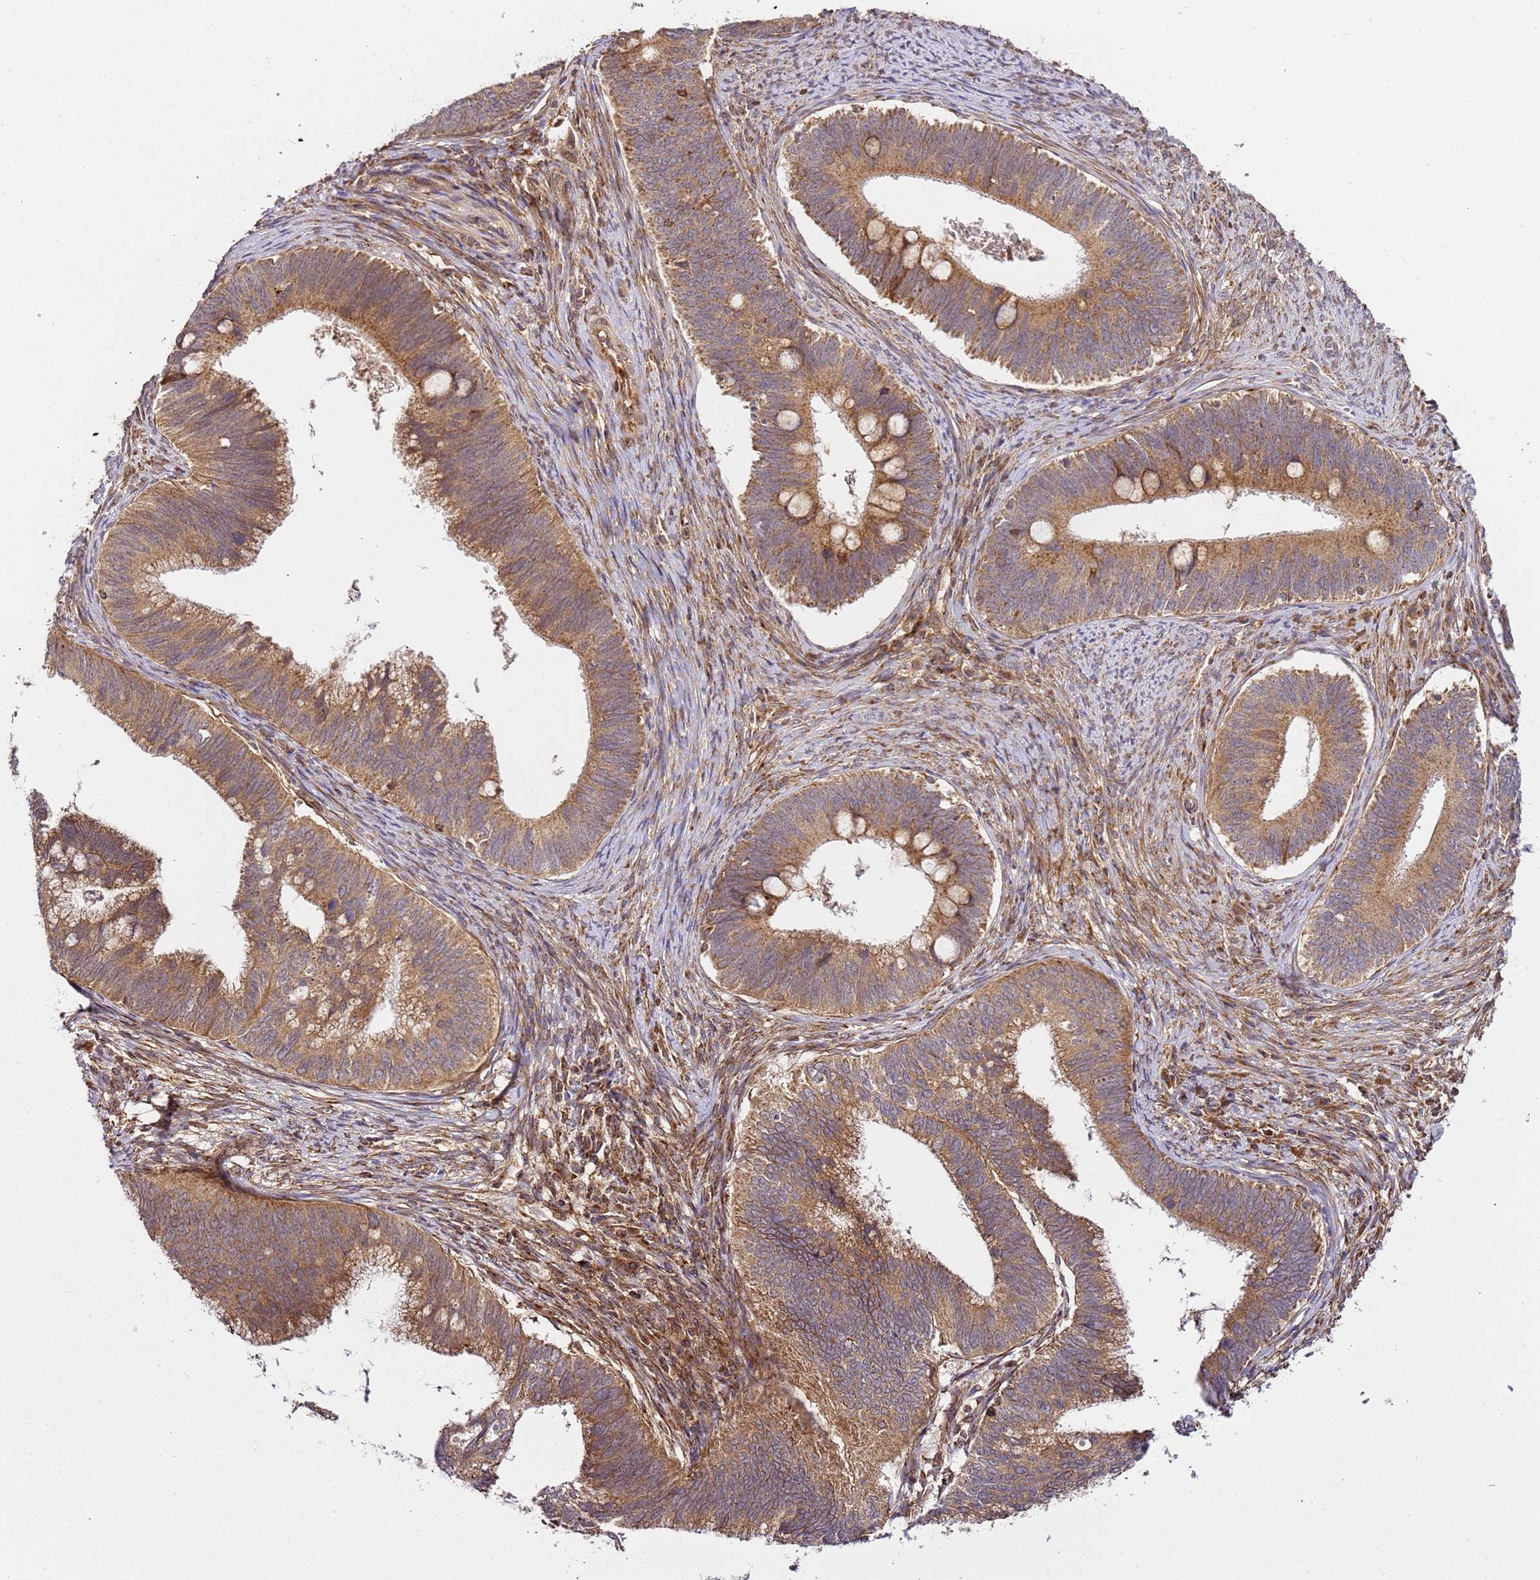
{"staining": {"intensity": "moderate", "quantity": ">75%", "location": "cytoplasmic/membranous"}, "tissue": "cervical cancer", "cell_type": "Tumor cells", "image_type": "cancer", "snomed": [{"axis": "morphology", "description": "Adenocarcinoma, NOS"}, {"axis": "topography", "description": "Cervix"}], "caption": "High-power microscopy captured an IHC image of cervical cancer (adenocarcinoma), revealing moderate cytoplasmic/membranous positivity in about >75% of tumor cells.", "gene": "RASA3", "patient": {"sex": "female", "age": 42}}